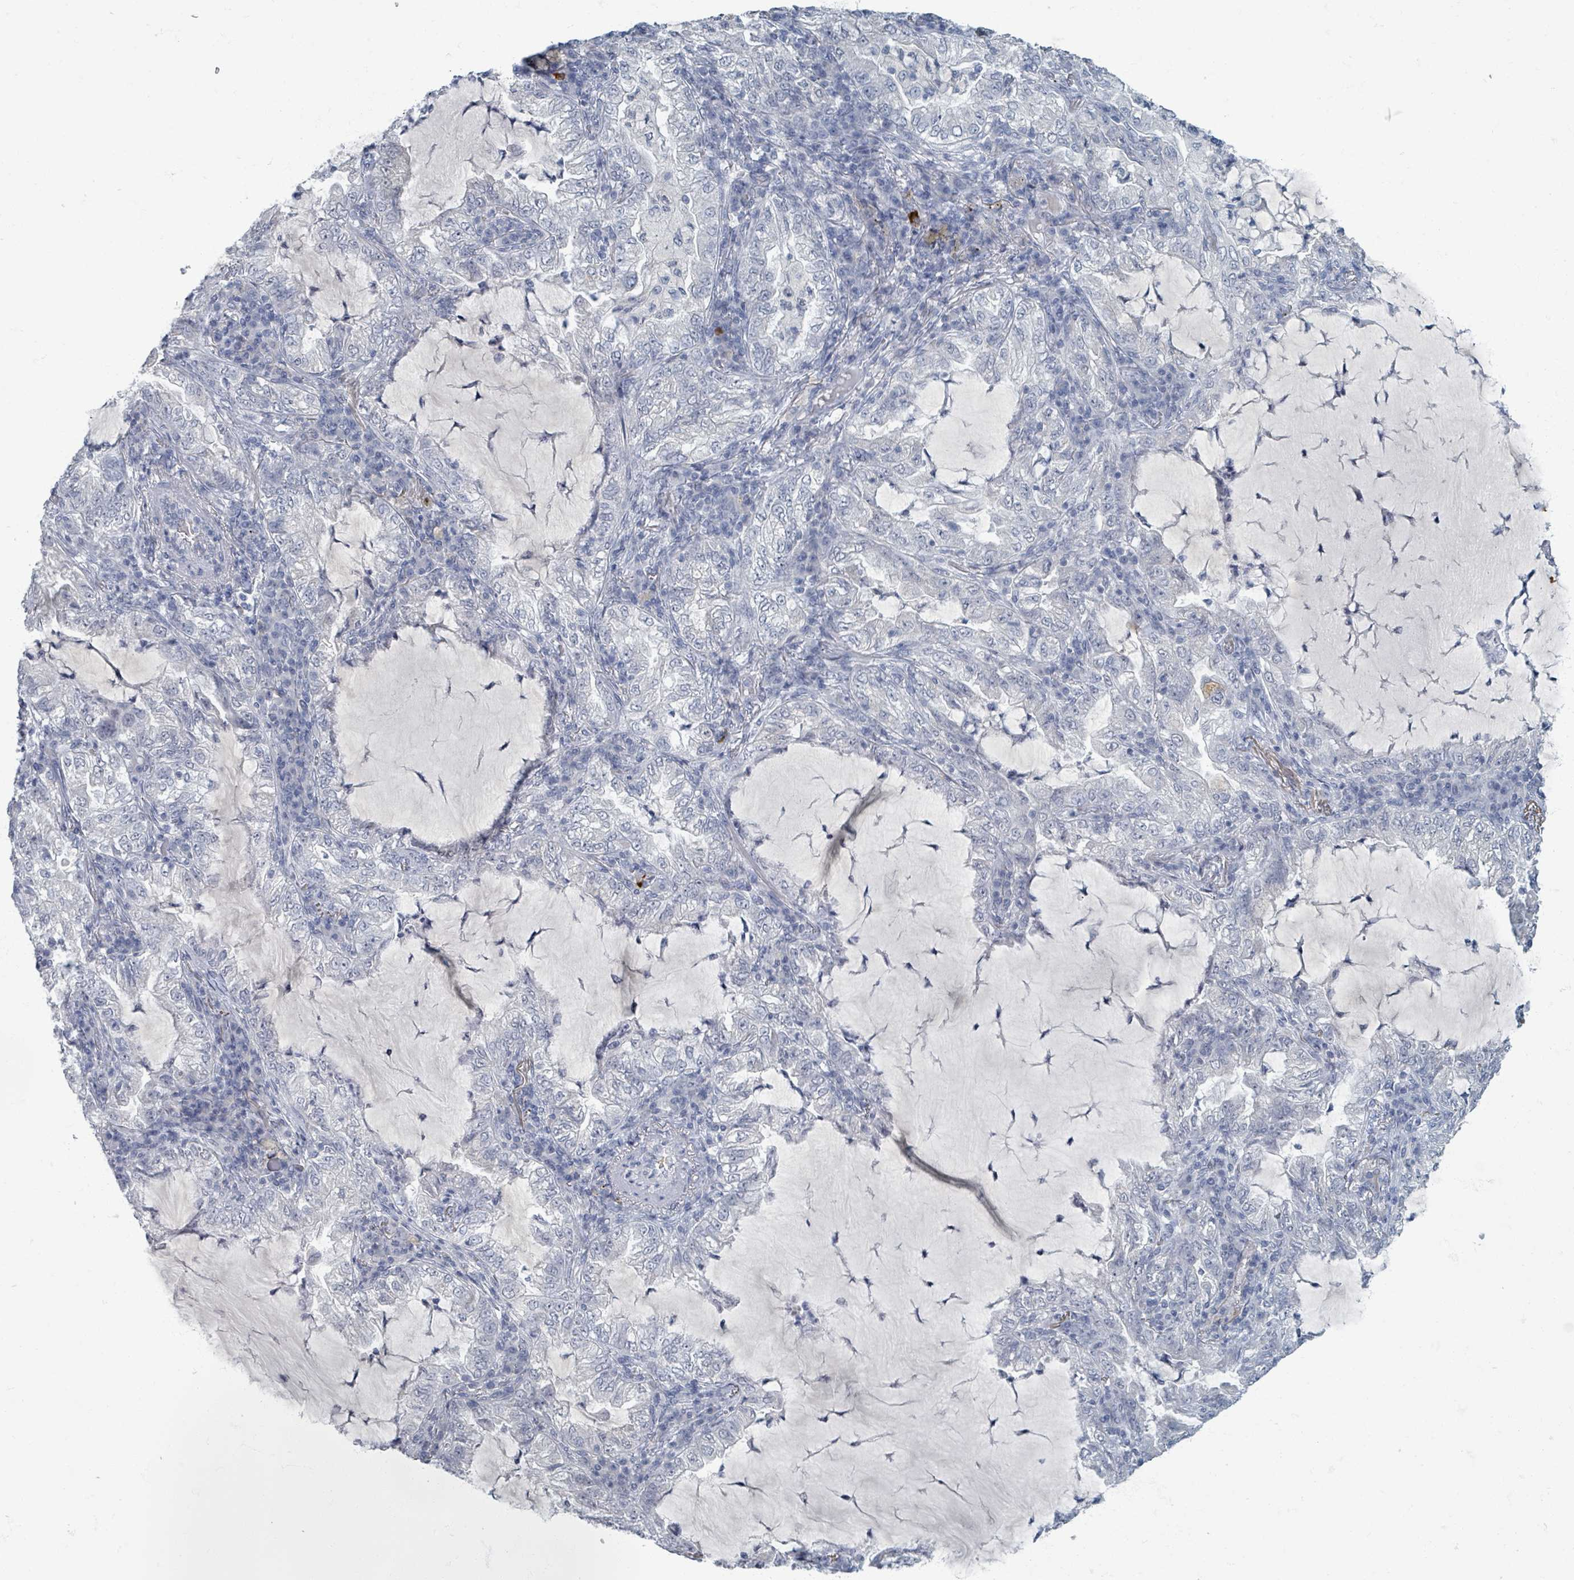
{"staining": {"intensity": "negative", "quantity": "none", "location": "none"}, "tissue": "lung cancer", "cell_type": "Tumor cells", "image_type": "cancer", "snomed": [{"axis": "morphology", "description": "Adenocarcinoma, NOS"}, {"axis": "topography", "description": "Lung"}], "caption": "The immunohistochemistry (IHC) micrograph has no significant staining in tumor cells of adenocarcinoma (lung) tissue.", "gene": "WNT11", "patient": {"sex": "female", "age": 73}}